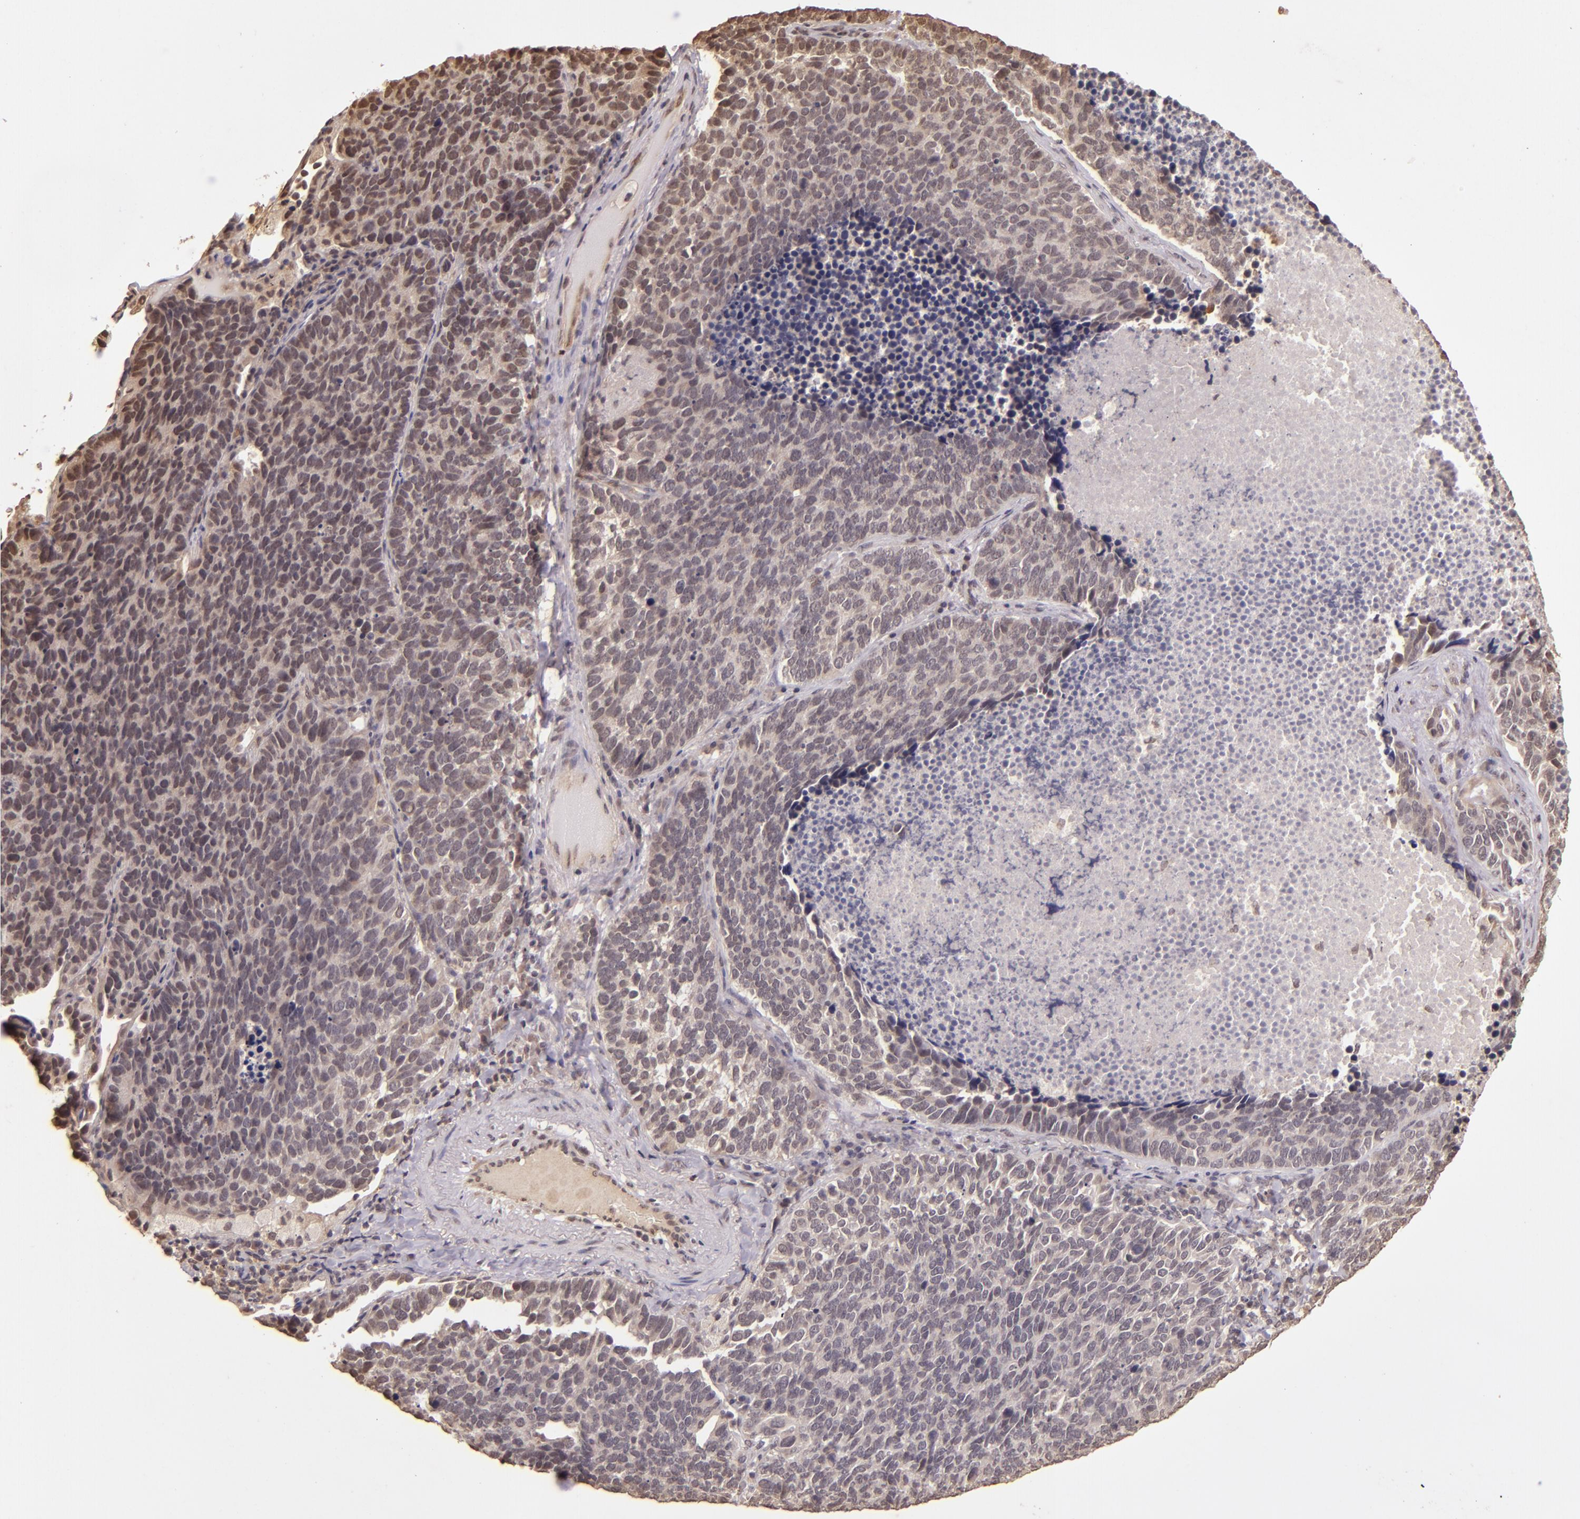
{"staining": {"intensity": "weak", "quantity": ">75%", "location": "cytoplasmic/membranous,nuclear"}, "tissue": "lung cancer", "cell_type": "Tumor cells", "image_type": "cancer", "snomed": [{"axis": "morphology", "description": "Neoplasm, malignant, NOS"}, {"axis": "topography", "description": "Lung"}], "caption": "Brown immunohistochemical staining in lung malignant neoplasm demonstrates weak cytoplasmic/membranous and nuclear staining in about >75% of tumor cells. Using DAB (brown) and hematoxylin (blue) stains, captured at high magnification using brightfield microscopy.", "gene": "CUL1", "patient": {"sex": "female", "age": 75}}